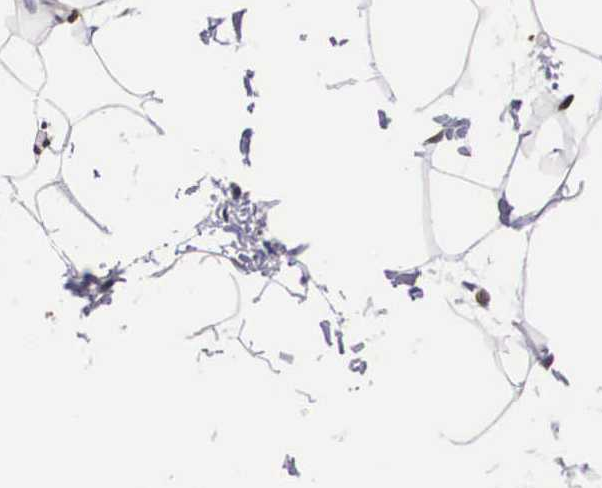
{"staining": {"intensity": "moderate", "quantity": "25%-75%", "location": "nuclear"}, "tissue": "adipose tissue", "cell_type": "Adipocytes", "image_type": "normal", "snomed": [{"axis": "morphology", "description": "Normal tissue, NOS"}, {"axis": "topography", "description": "Breast"}], "caption": "Adipocytes exhibit medium levels of moderate nuclear positivity in about 25%-75% of cells in benign human adipose tissue. Ihc stains the protein of interest in brown and the nuclei are stained blue.", "gene": "KHDRBS3", "patient": {"sex": "female", "age": 45}}